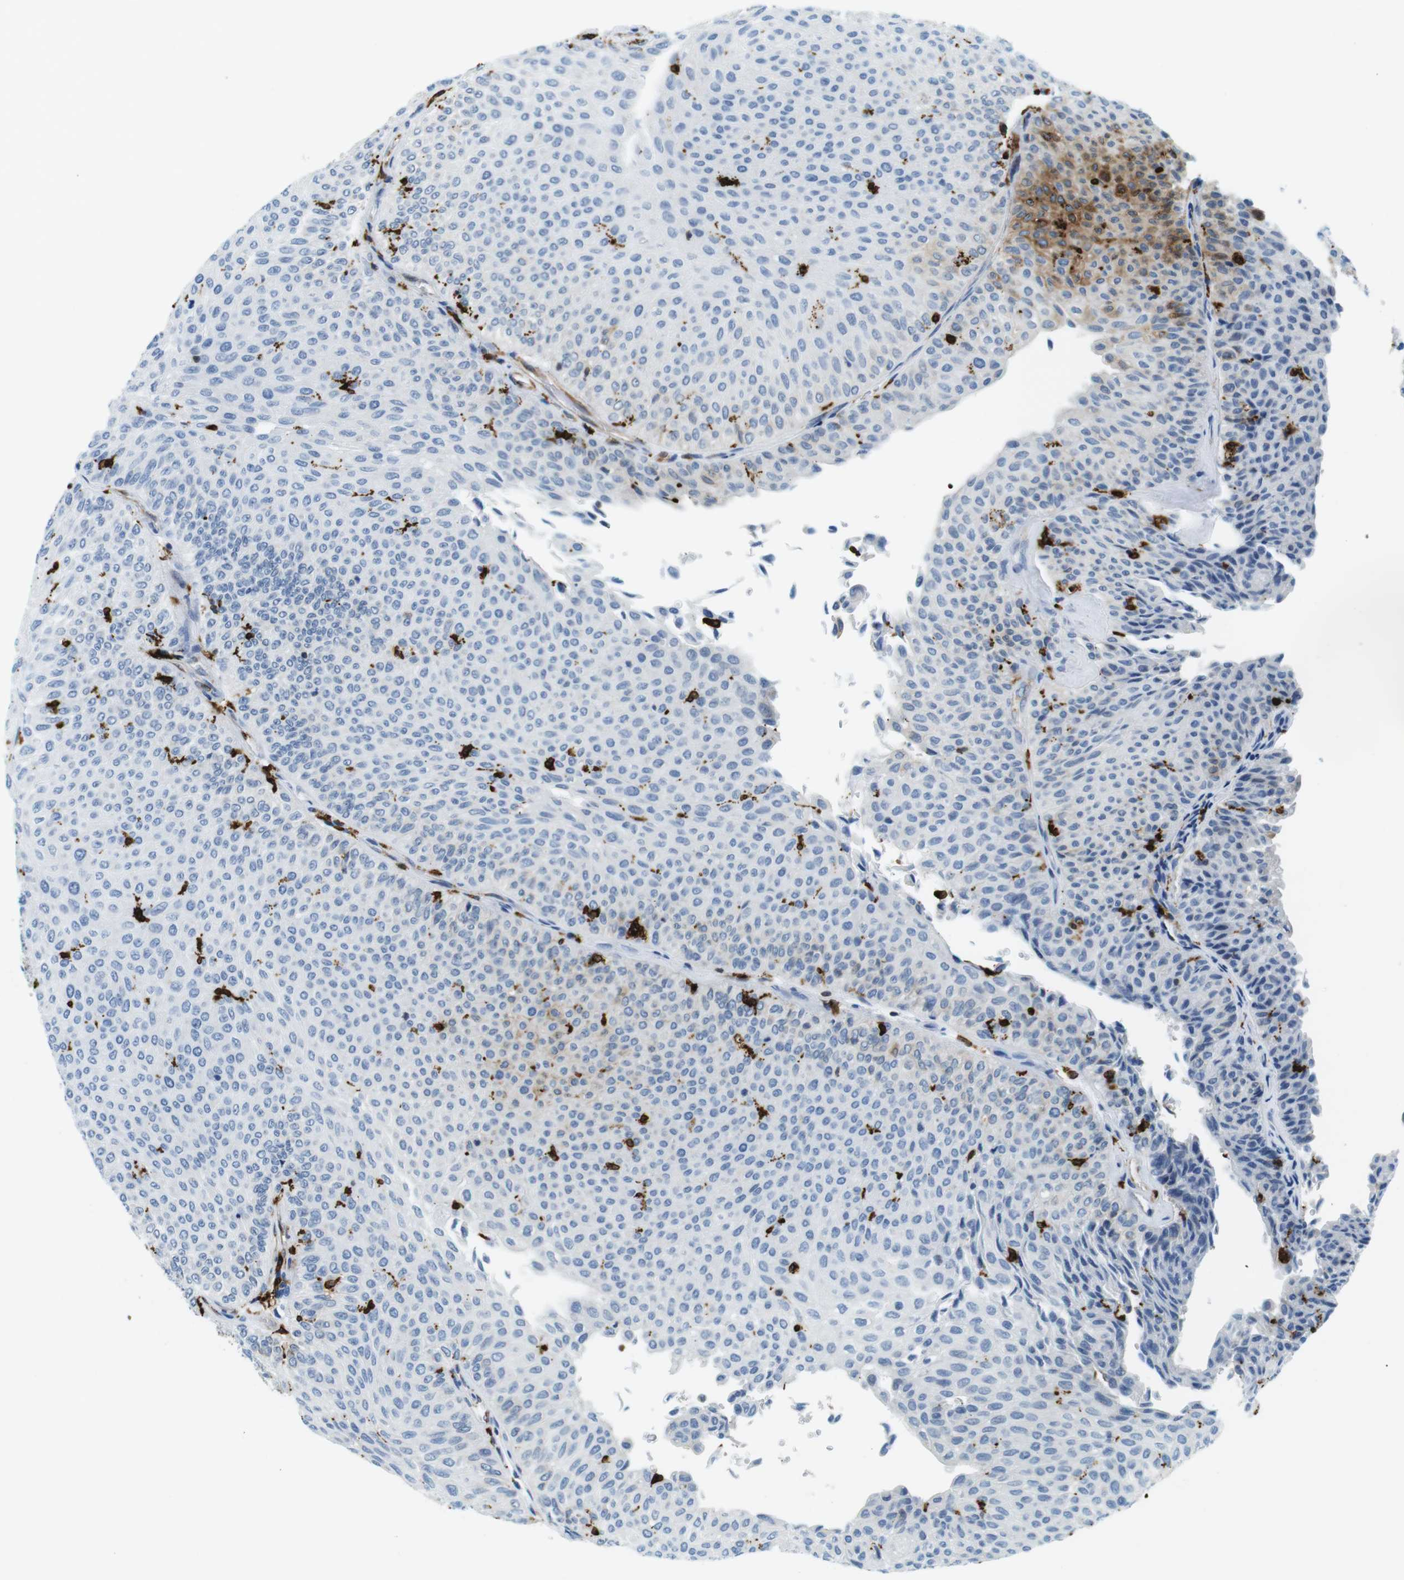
{"staining": {"intensity": "negative", "quantity": "none", "location": "none"}, "tissue": "urothelial cancer", "cell_type": "Tumor cells", "image_type": "cancer", "snomed": [{"axis": "morphology", "description": "Urothelial carcinoma, Low grade"}, {"axis": "topography", "description": "Urinary bladder"}], "caption": "High power microscopy histopathology image of an immunohistochemistry (IHC) image of low-grade urothelial carcinoma, revealing no significant staining in tumor cells.", "gene": "CIITA", "patient": {"sex": "male", "age": 78}}